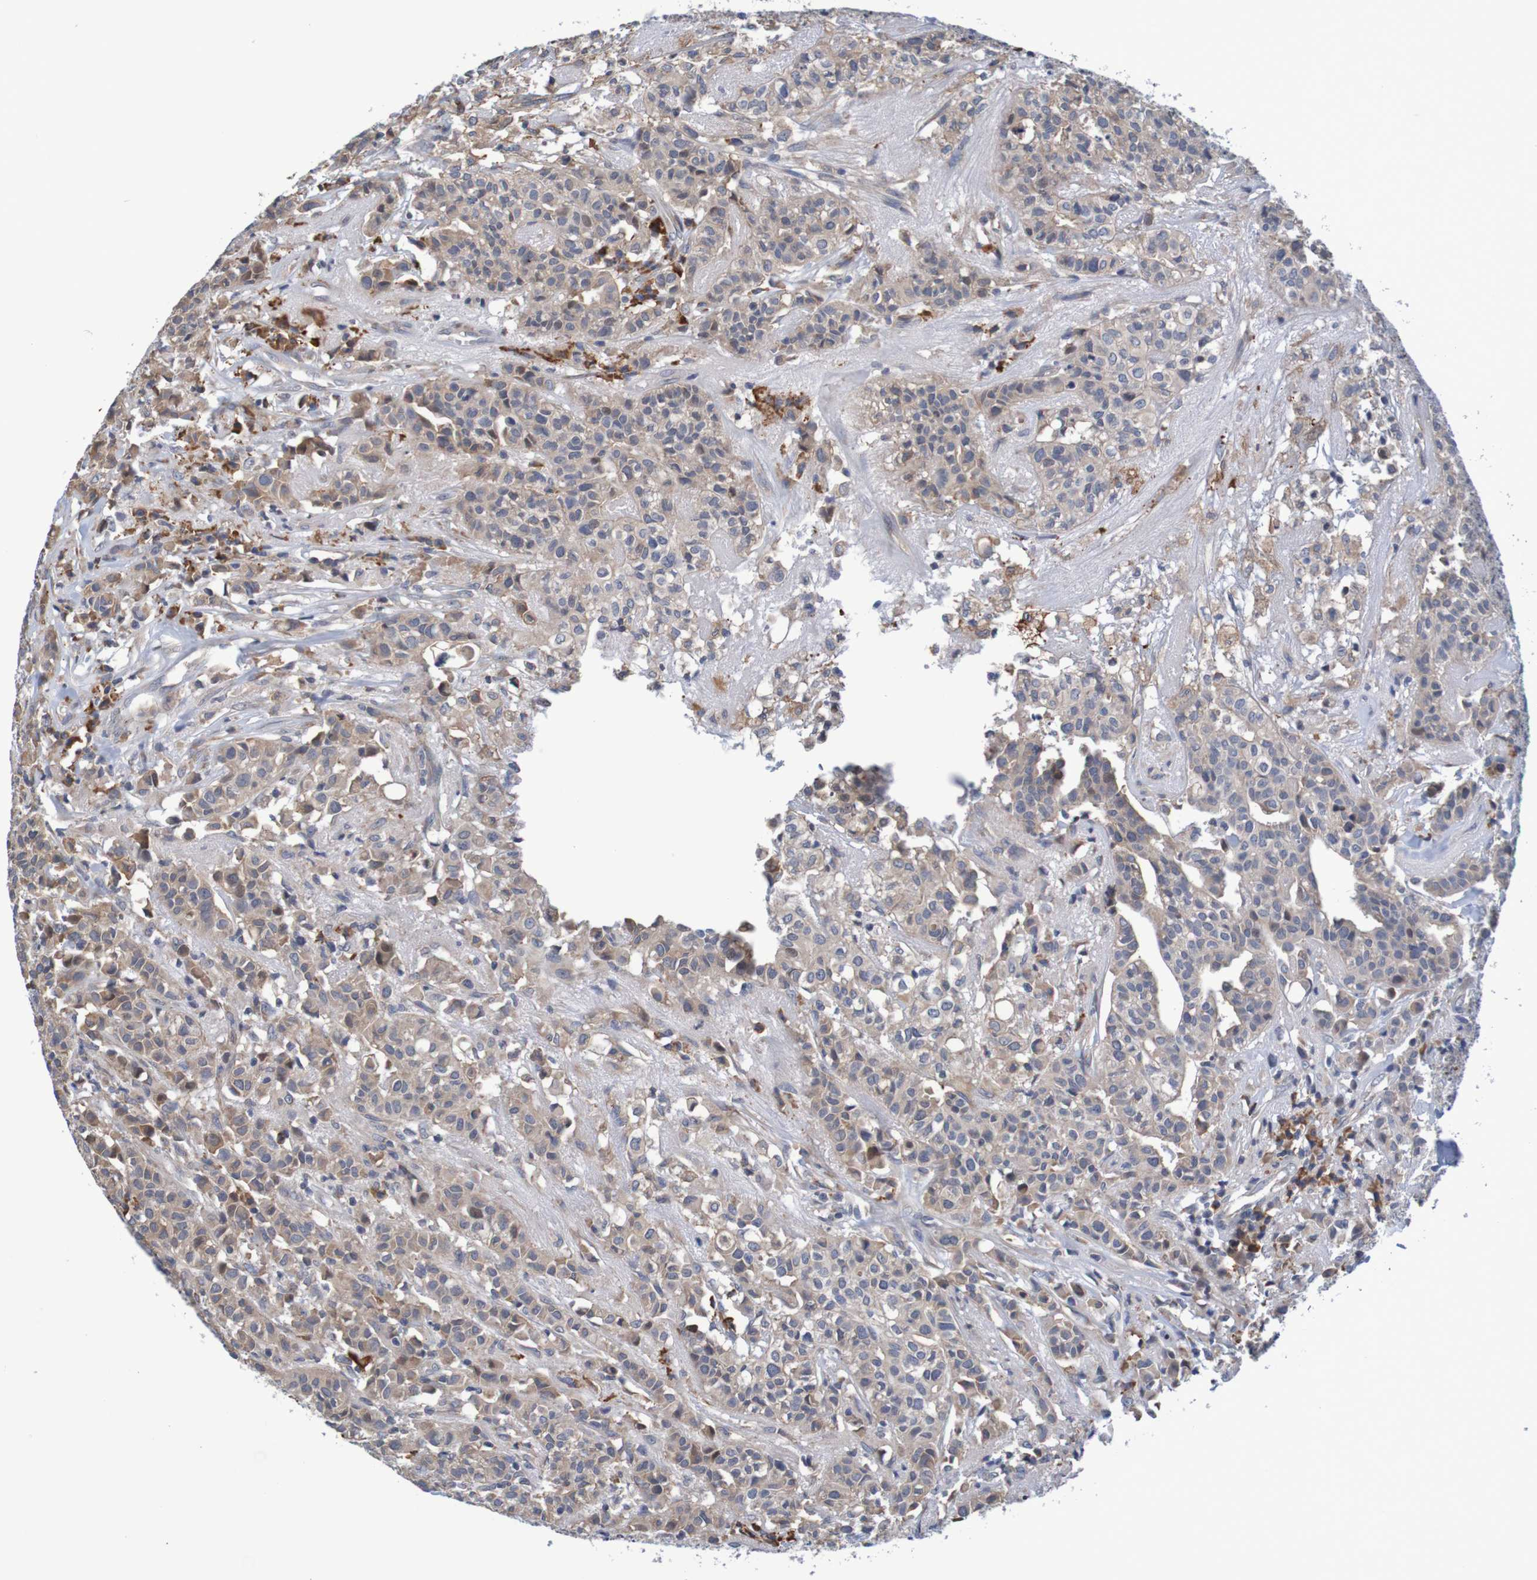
{"staining": {"intensity": "weak", "quantity": ">75%", "location": "cytoplasmic/membranous"}, "tissue": "head and neck cancer", "cell_type": "Tumor cells", "image_type": "cancer", "snomed": [{"axis": "morphology", "description": "Adenocarcinoma, NOS"}, {"axis": "topography", "description": "Salivary gland"}, {"axis": "topography", "description": "Head-Neck"}], "caption": "High-magnification brightfield microscopy of head and neck cancer stained with DAB (3,3'-diaminobenzidine) (brown) and counterstained with hematoxylin (blue). tumor cells exhibit weak cytoplasmic/membranous expression is identified in about>75% of cells.", "gene": "CLDN18", "patient": {"sex": "female", "age": 65}}